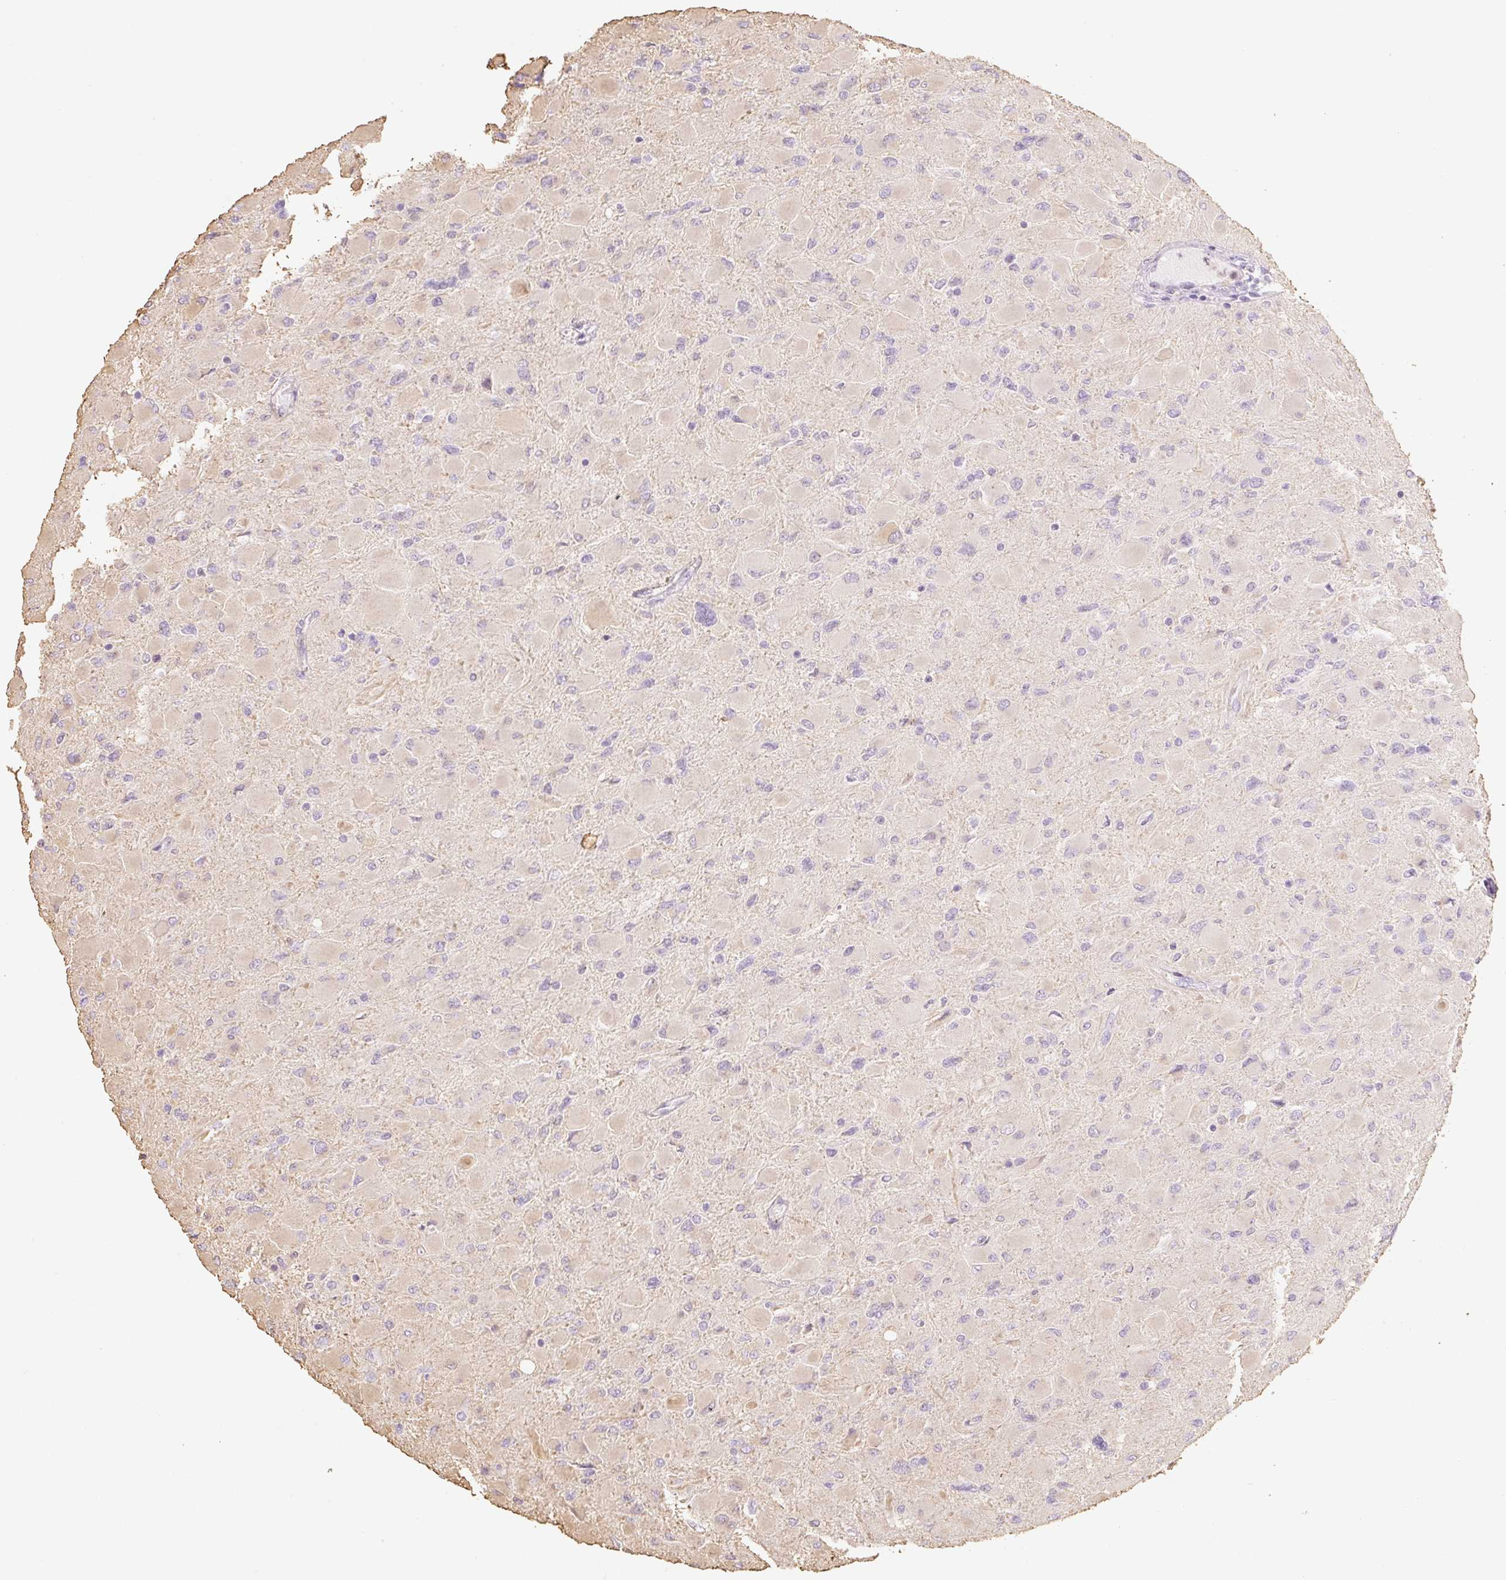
{"staining": {"intensity": "negative", "quantity": "none", "location": "none"}, "tissue": "glioma", "cell_type": "Tumor cells", "image_type": "cancer", "snomed": [{"axis": "morphology", "description": "Glioma, malignant, High grade"}, {"axis": "topography", "description": "Cerebral cortex"}], "caption": "The image displays no staining of tumor cells in glioma.", "gene": "MBOAT7", "patient": {"sex": "female", "age": 36}}